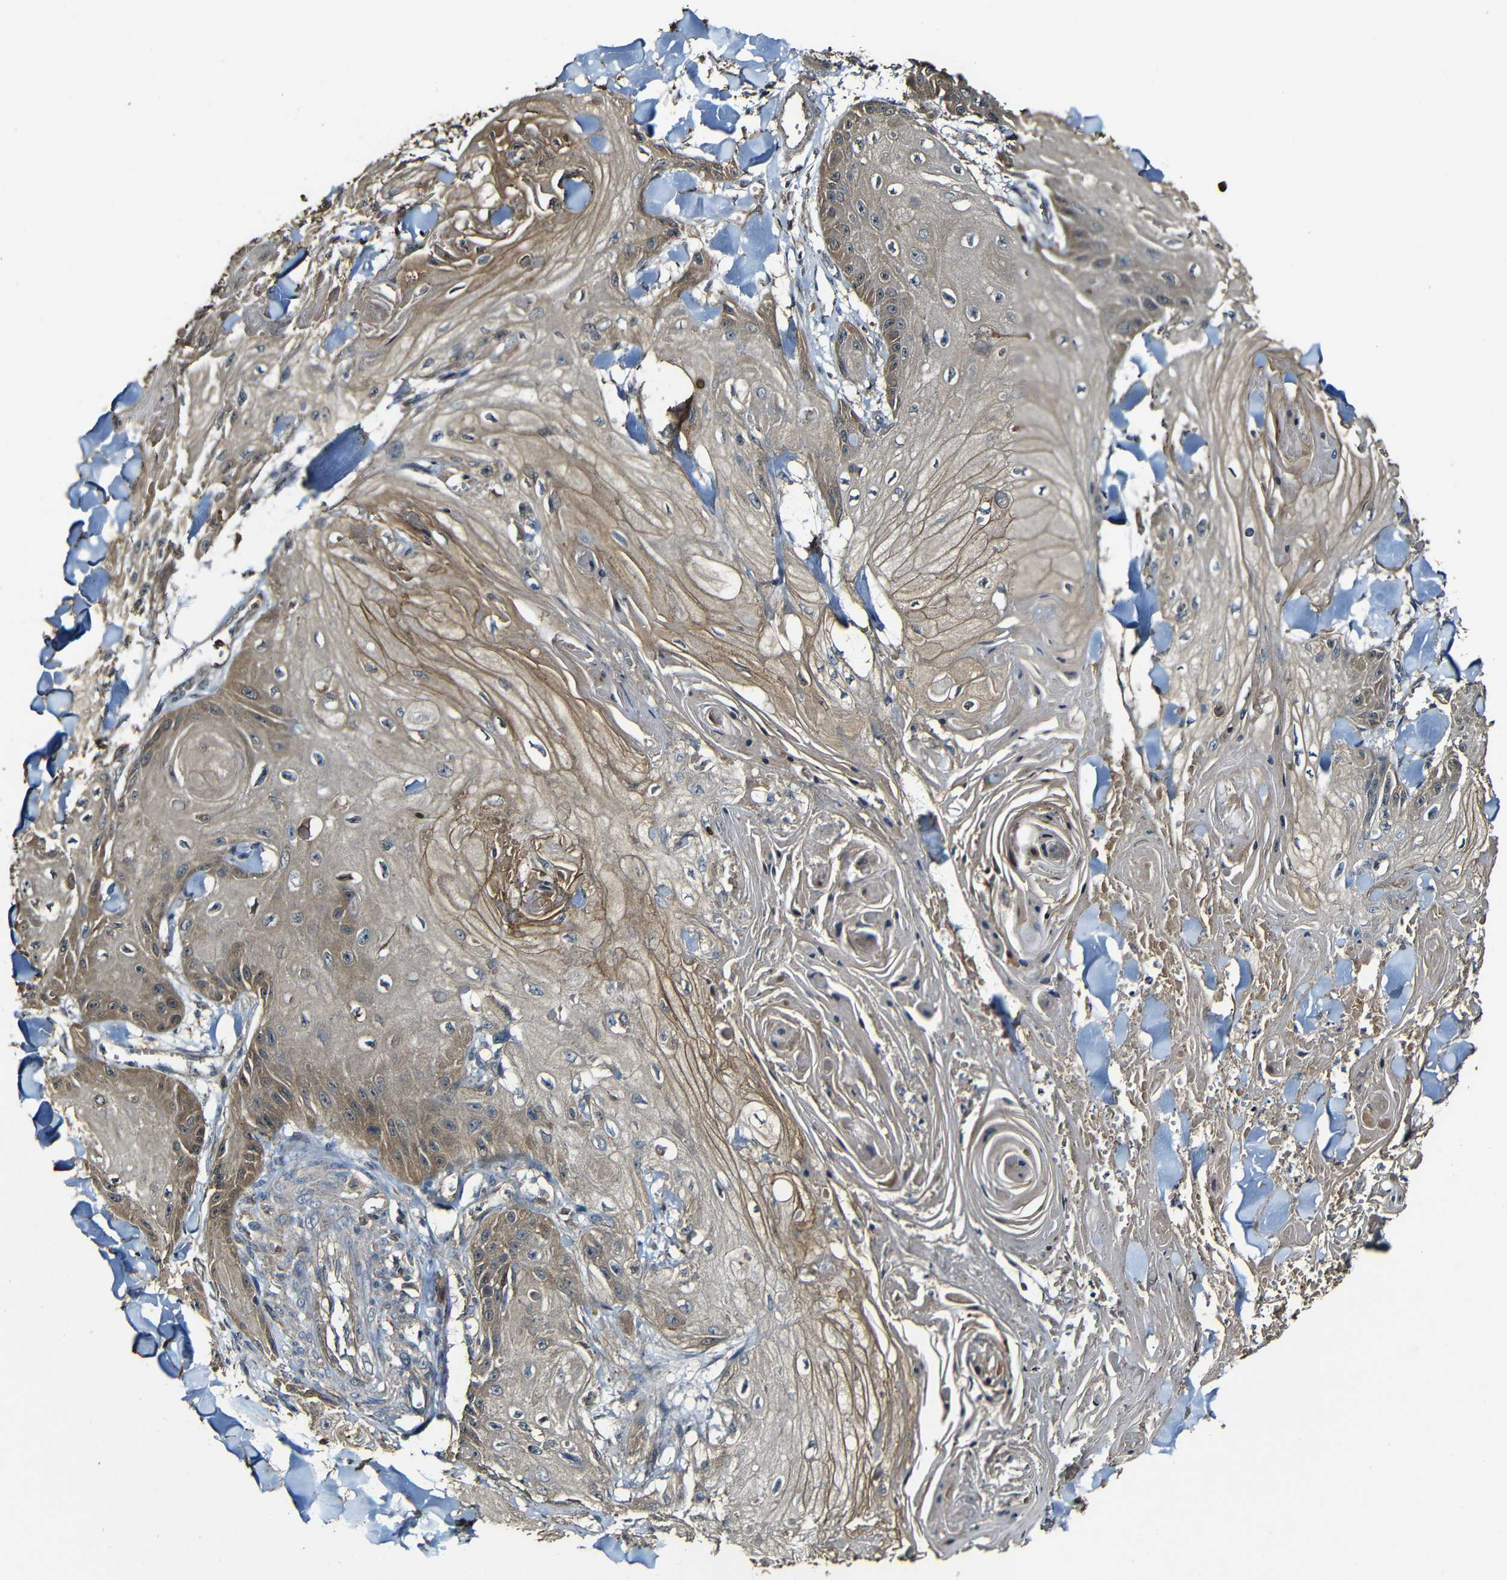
{"staining": {"intensity": "moderate", "quantity": ">75%", "location": "cytoplasmic/membranous"}, "tissue": "skin cancer", "cell_type": "Tumor cells", "image_type": "cancer", "snomed": [{"axis": "morphology", "description": "Squamous cell carcinoma, NOS"}, {"axis": "topography", "description": "Skin"}], "caption": "Immunohistochemistry (IHC) staining of skin squamous cell carcinoma, which reveals medium levels of moderate cytoplasmic/membranous expression in approximately >75% of tumor cells indicating moderate cytoplasmic/membranous protein positivity. The staining was performed using DAB (brown) for protein detection and nuclei were counterstained in hematoxylin (blue).", "gene": "CASP8", "patient": {"sex": "male", "age": 74}}